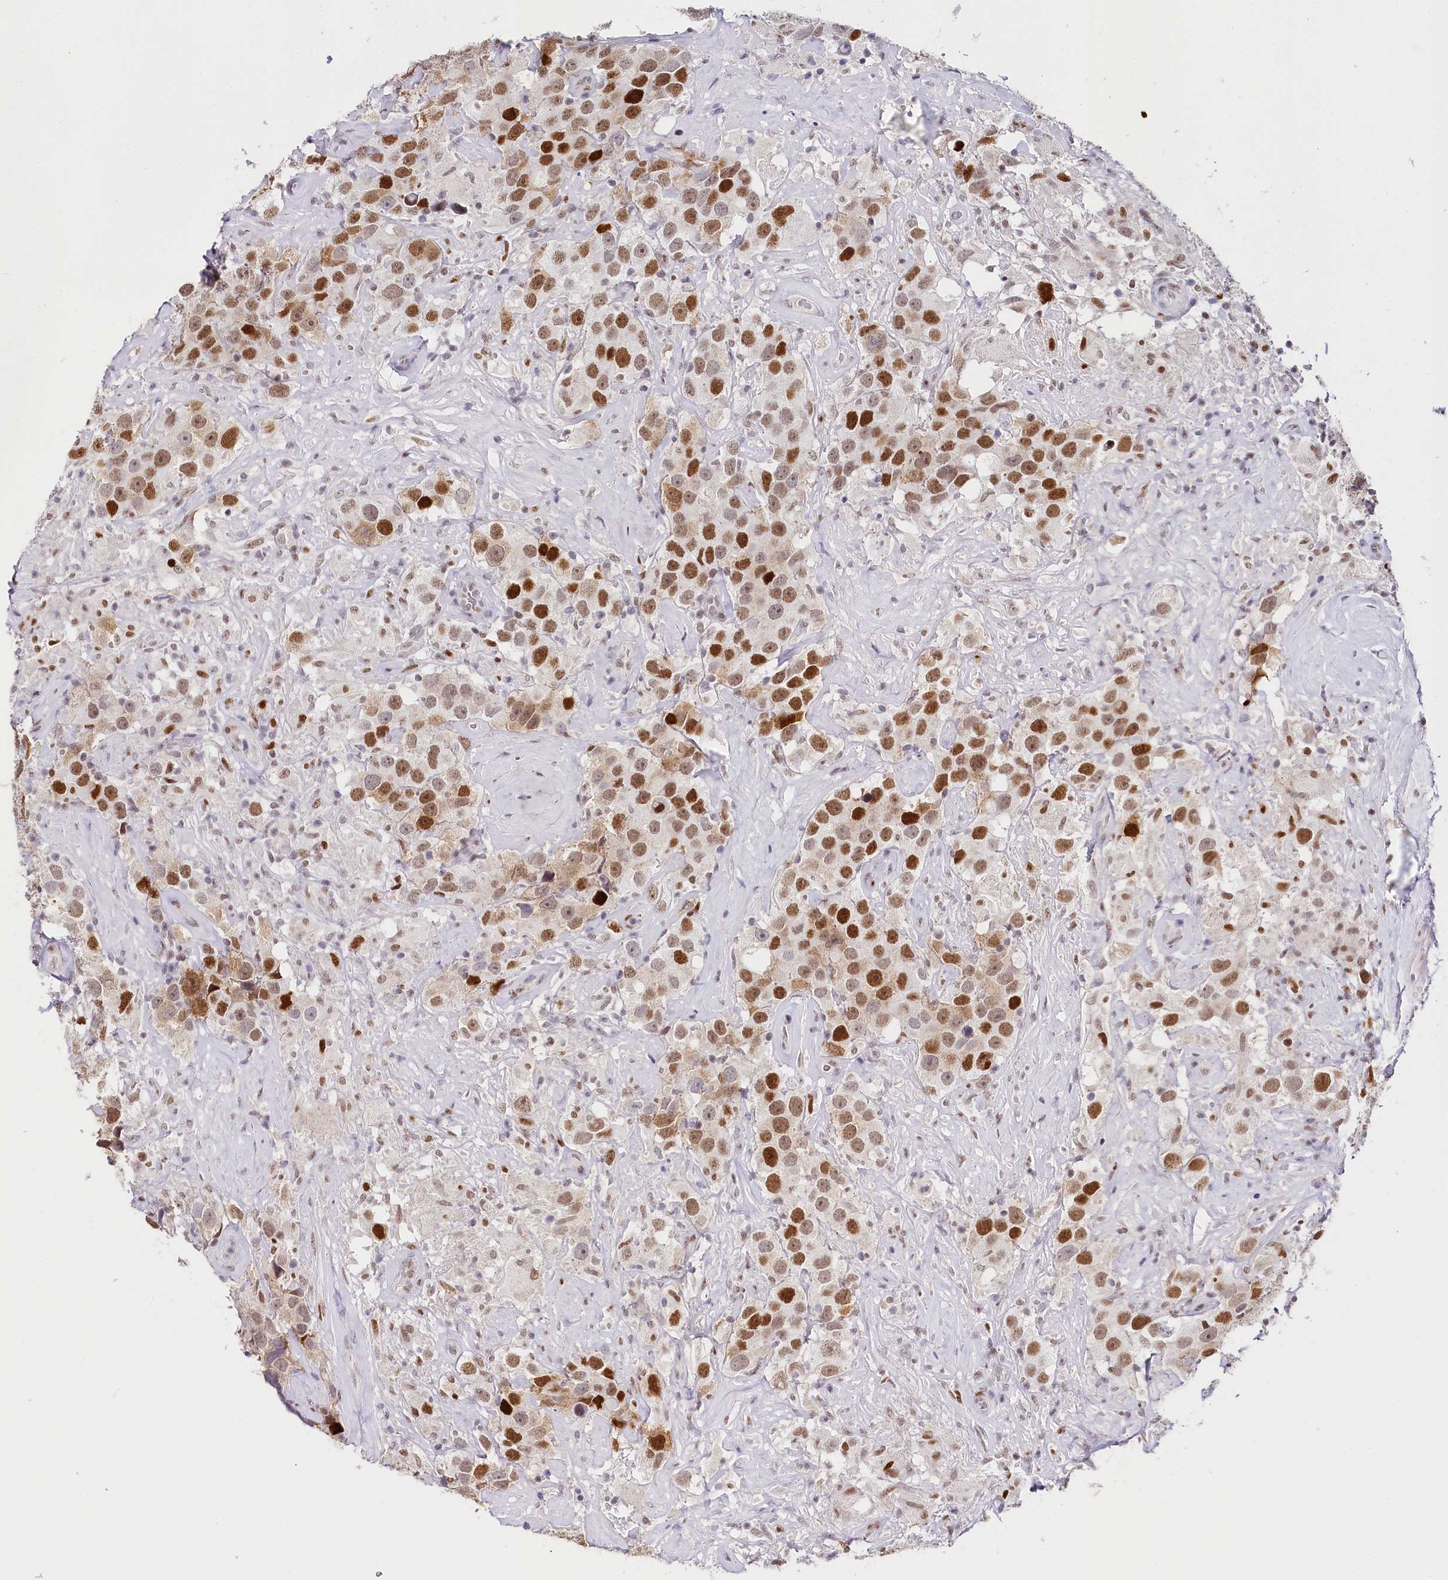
{"staining": {"intensity": "moderate", "quantity": ">75%", "location": "nuclear"}, "tissue": "testis cancer", "cell_type": "Tumor cells", "image_type": "cancer", "snomed": [{"axis": "morphology", "description": "Seminoma, NOS"}, {"axis": "topography", "description": "Testis"}], "caption": "This histopathology image reveals immunohistochemistry (IHC) staining of human testis seminoma, with medium moderate nuclear expression in about >75% of tumor cells.", "gene": "TP53", "patient": {"sex": "male", "age": 49}}